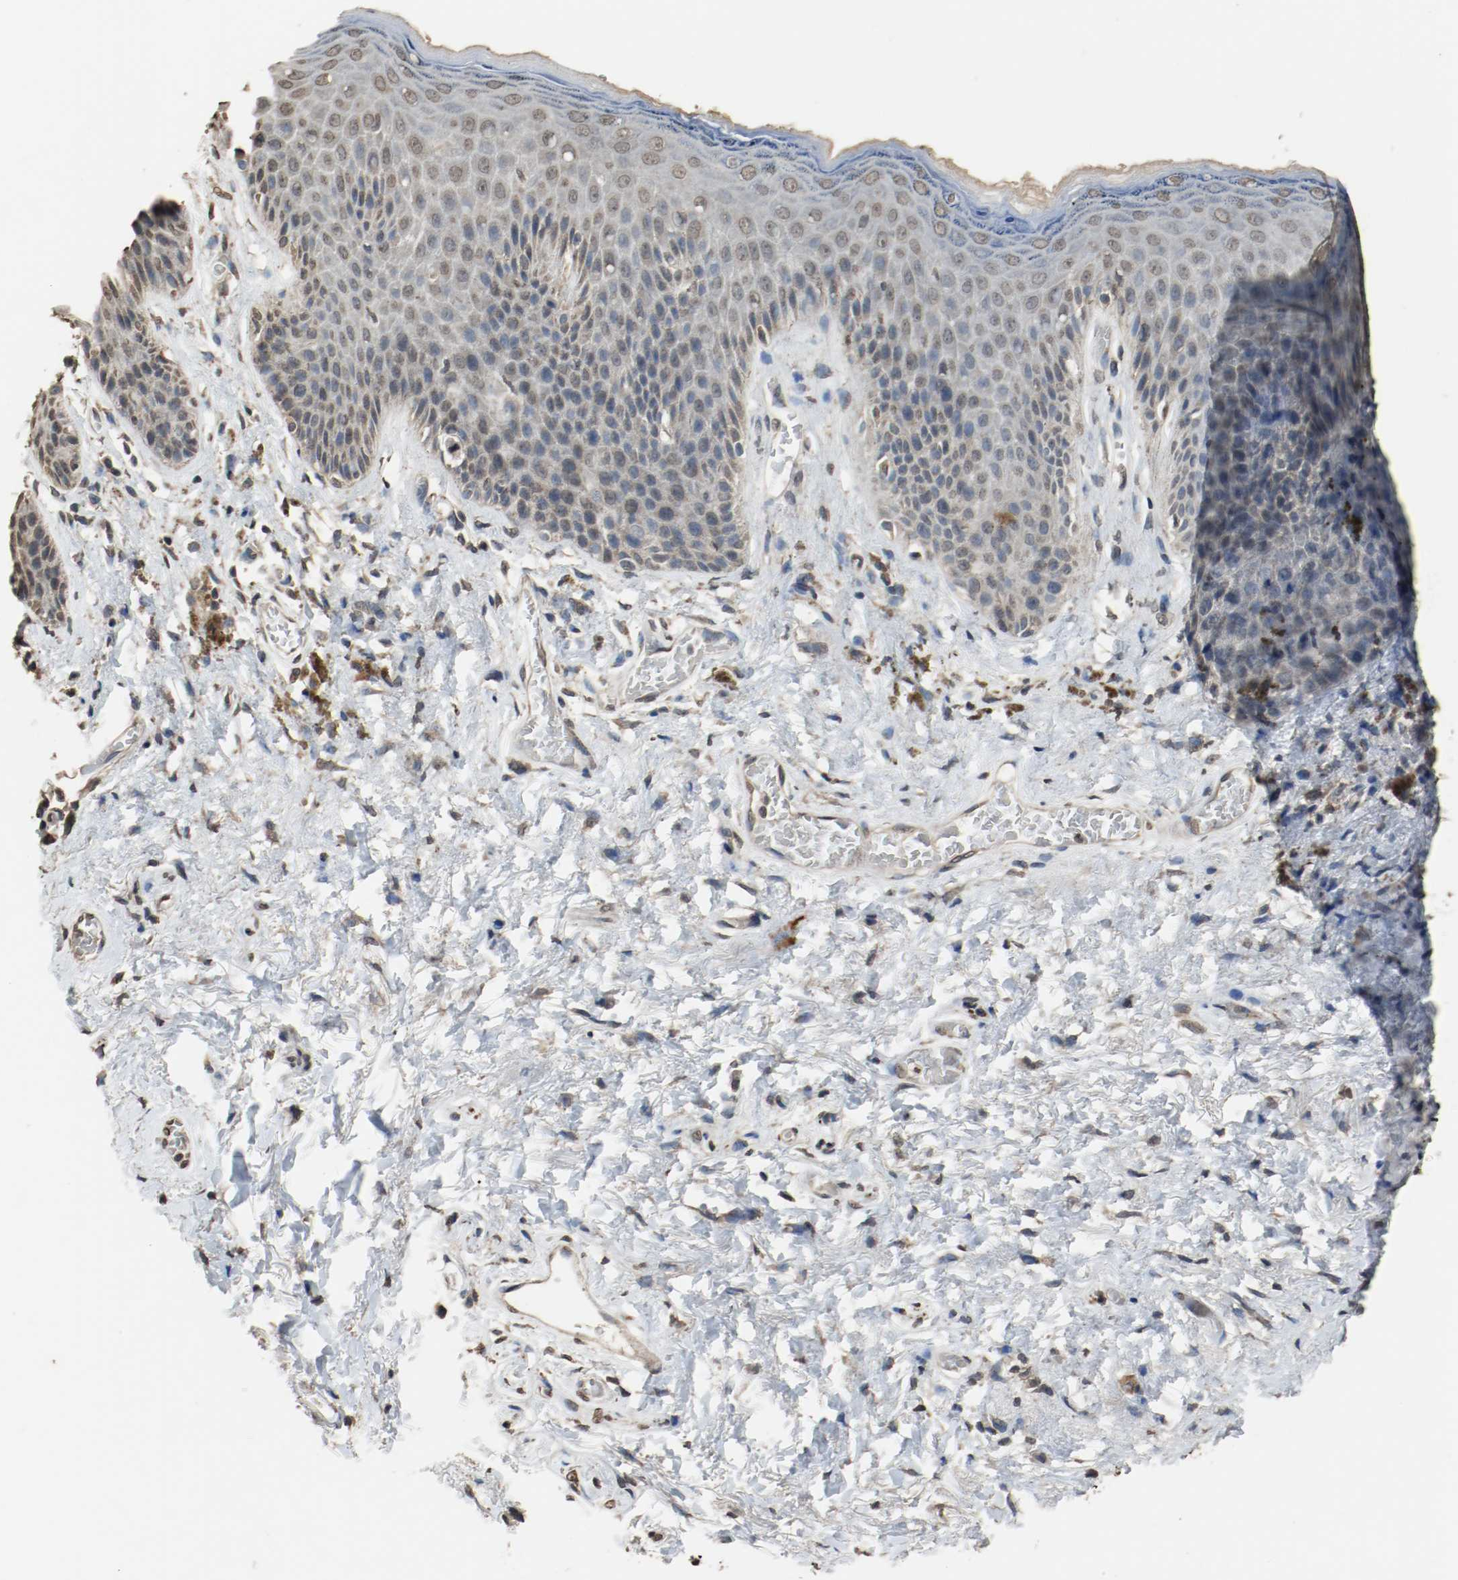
{"staining": {"intensity": "weak", "quantity": "<25%", "location": "cytoplasmic/membranous"}, "tissue": "skin", "cell_type": "Epidermal cells", "image_type": "normal", "snomed": [{"axis": "morphology", "description": "Normal tissue, NOS"}, {"axis": "topography", "description": "Anal"}], "caption": "Immunohistochemistry (IHC) micrograph of benign skin: skin stained with DAB (3,3'-diaminobenzidine) exhibits no significant protein staining in epidermal cells.", "gene": "RTN4", "patient": {"sex": "female", "age": 46}}